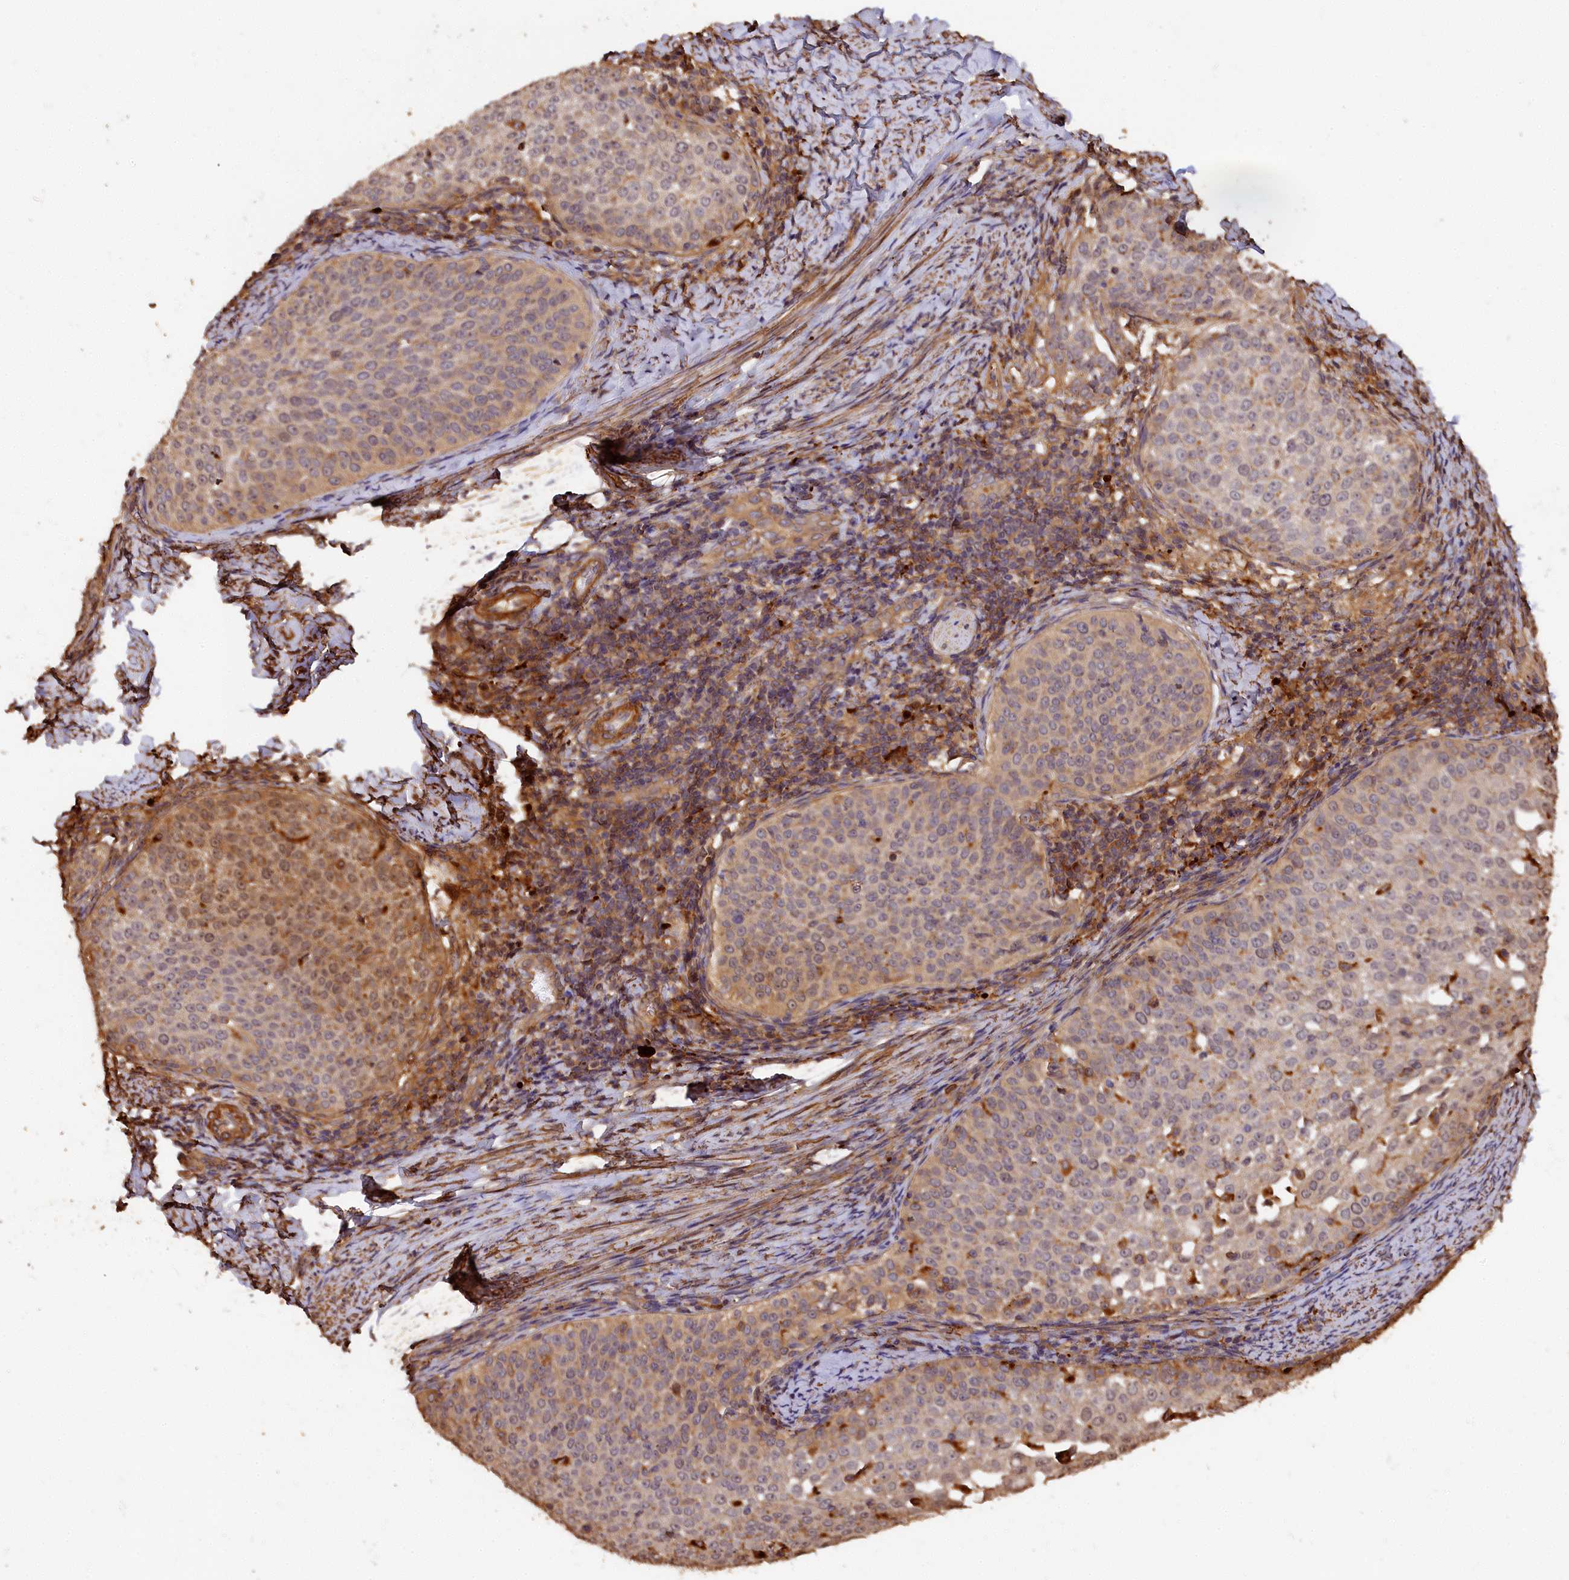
{"staining": {"intensity": "moderate", "quantity": "<25%", "location": "cytoplasmic/membranous,nuclear"}, "tissue": "cervical cancer", "cell_type": "Tumor cells", "image_type": "cancer", "snomed": [{"axis": "morphology", "description": "Squamous cell carcinoma, NOS"}, {"axis": "topography", "description": "Cervix"}], "caption": "Tumor cells exhibit low levels of moderate cytoplasmic/membranous and nuclear positivity in approximately <25% of cells in human cervical cancer (squamous cell carcinoma). (Brightfield microscopy of DAB IHC at high magnification).", "gene": "MMP15", "patient": {"sex": "female", "age": 57}}